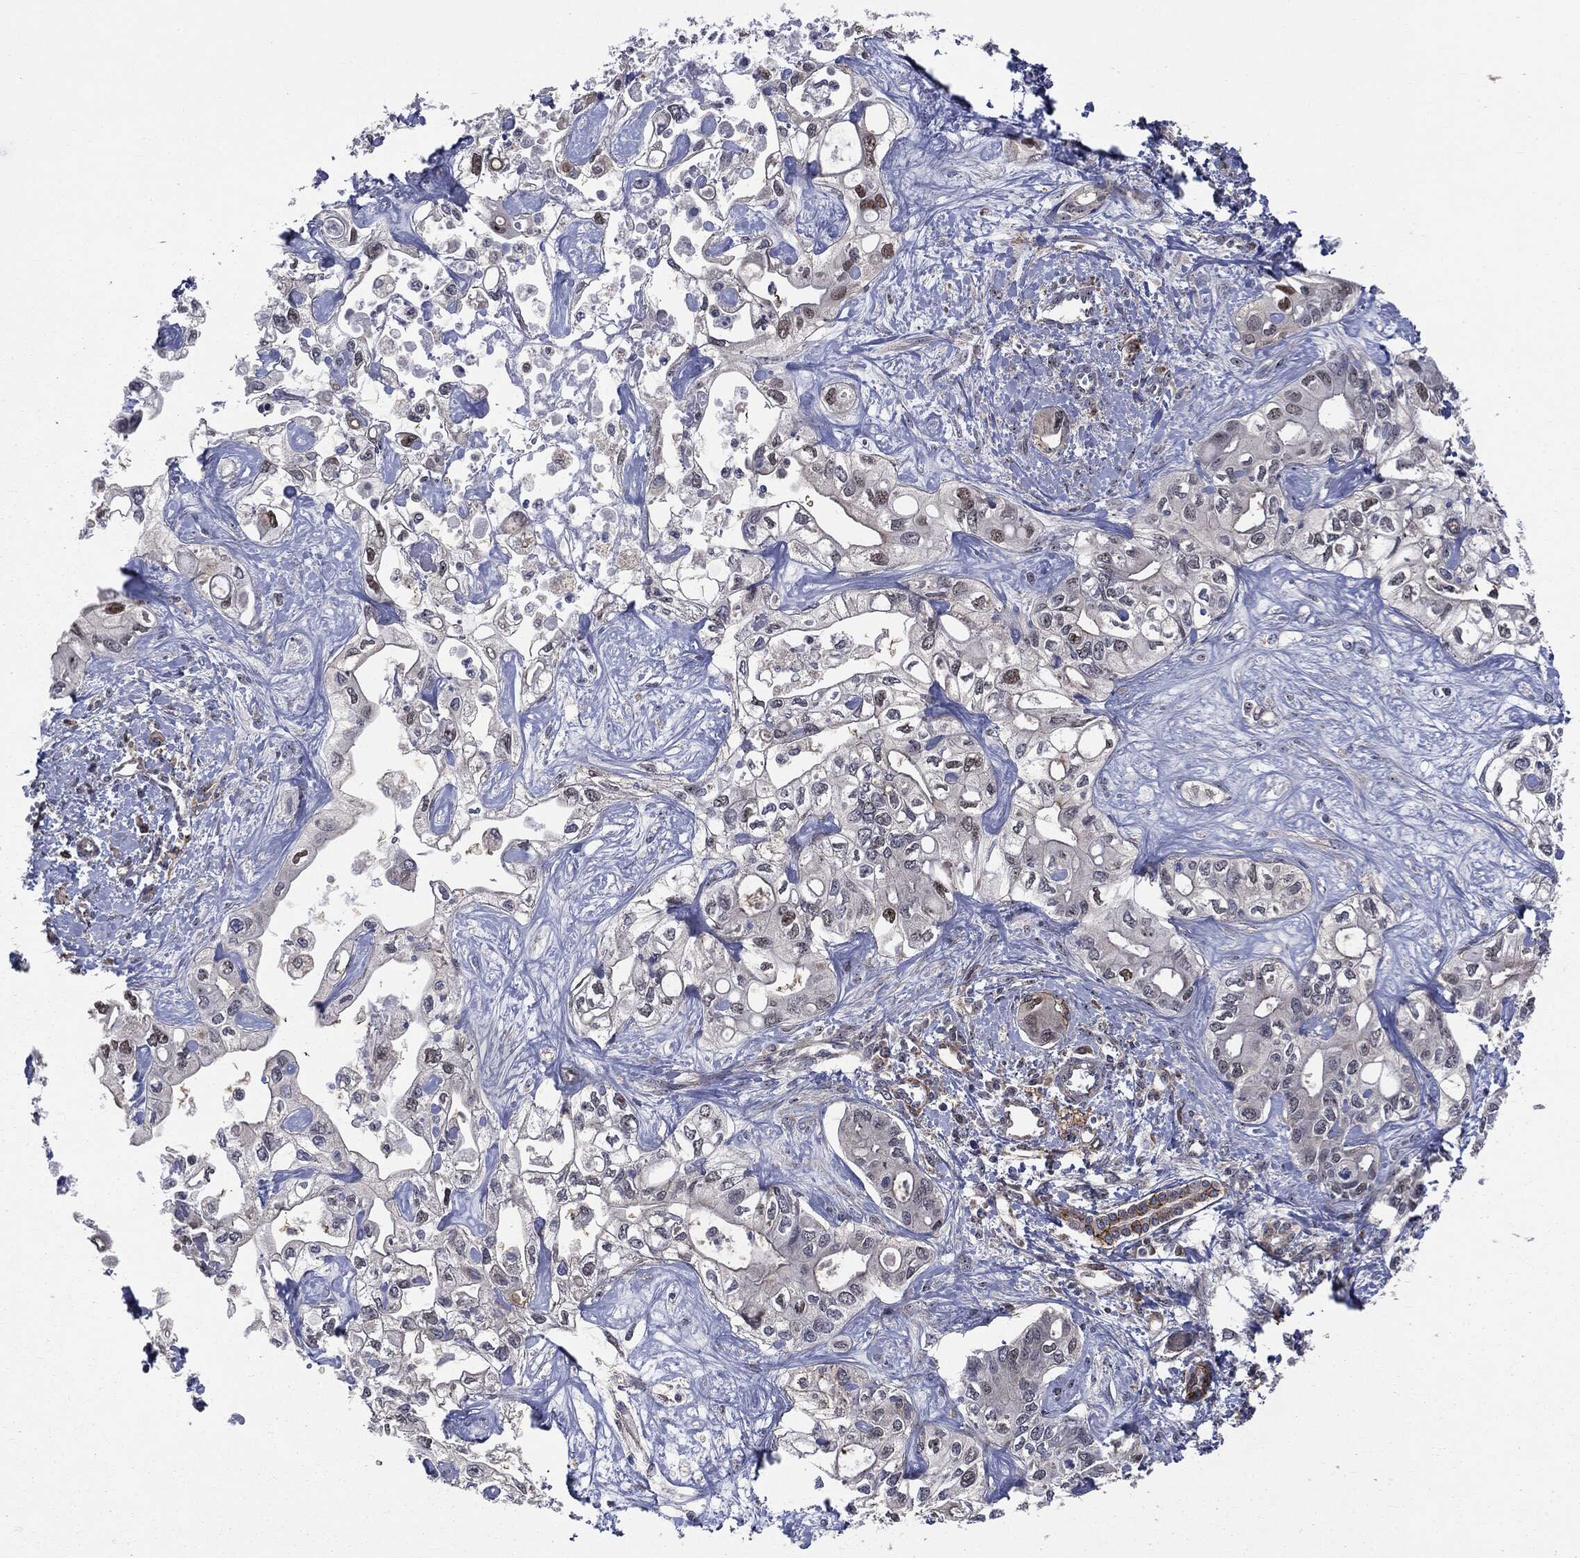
{"staining": {"intensity": "negative", "quantity": "none", "location": "none"}, "tissue": "liver cancer", "cell_type": "Tumor cells", "image_type": "cancer", "snomed": [{"axis": "morphology", "description": "Cholangiocarcinoma"}, {"axis": "topography", "description": "Liver"}], "caption": "This image is of cholangiocarcinoma (liver) stained with immunohistochemistry (IHC) to label a protein in brown with the nuclei are counter-stained blue. There is no expression in tumor cells.", "gene": "TRMT1L", "patient": {"sex": "female", "age": 64}}